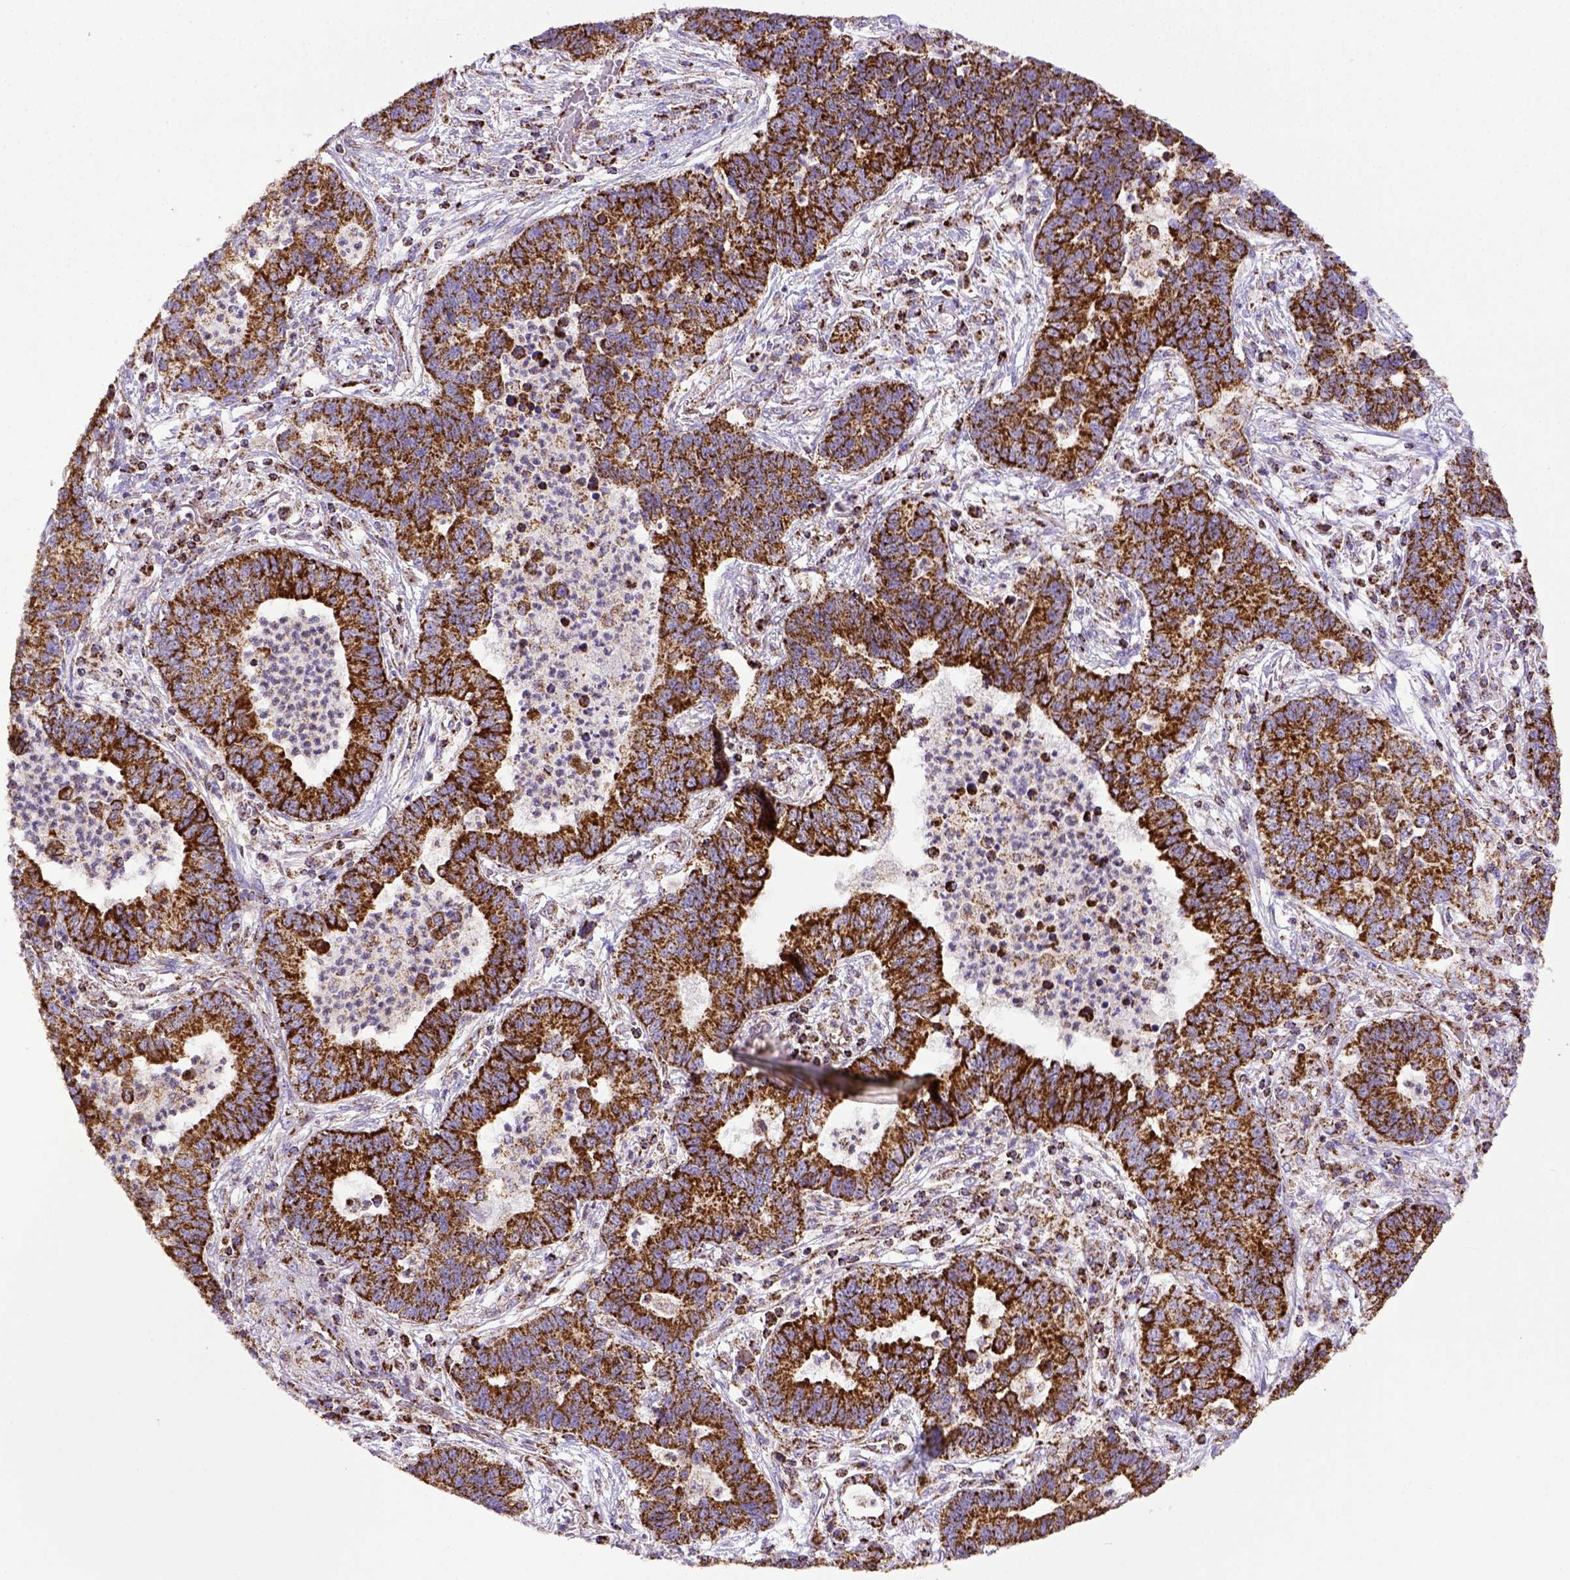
{"staining": {"intensity": "strong", "quantity": ">75%", "location": "cytoplasmic/membranous"}, "tissue": "lung cancer", "cell_type": "Tumor cells", "image_type": "cancer", "snomed": [{"axis": "morphology", "description": "Adenocarcinoma, NOS"}, {"axis": "topography", "description": "Lung"}], "caption": "A photomicrograph showing strong cytoplasmic/membranous staining in about >75% of tumor cells in adenocarcinoma (lung), as visualized by brown immunohistochemical staining.", "gene": "MT-CO1", "patient": {"sex": "female", "age": 57}}